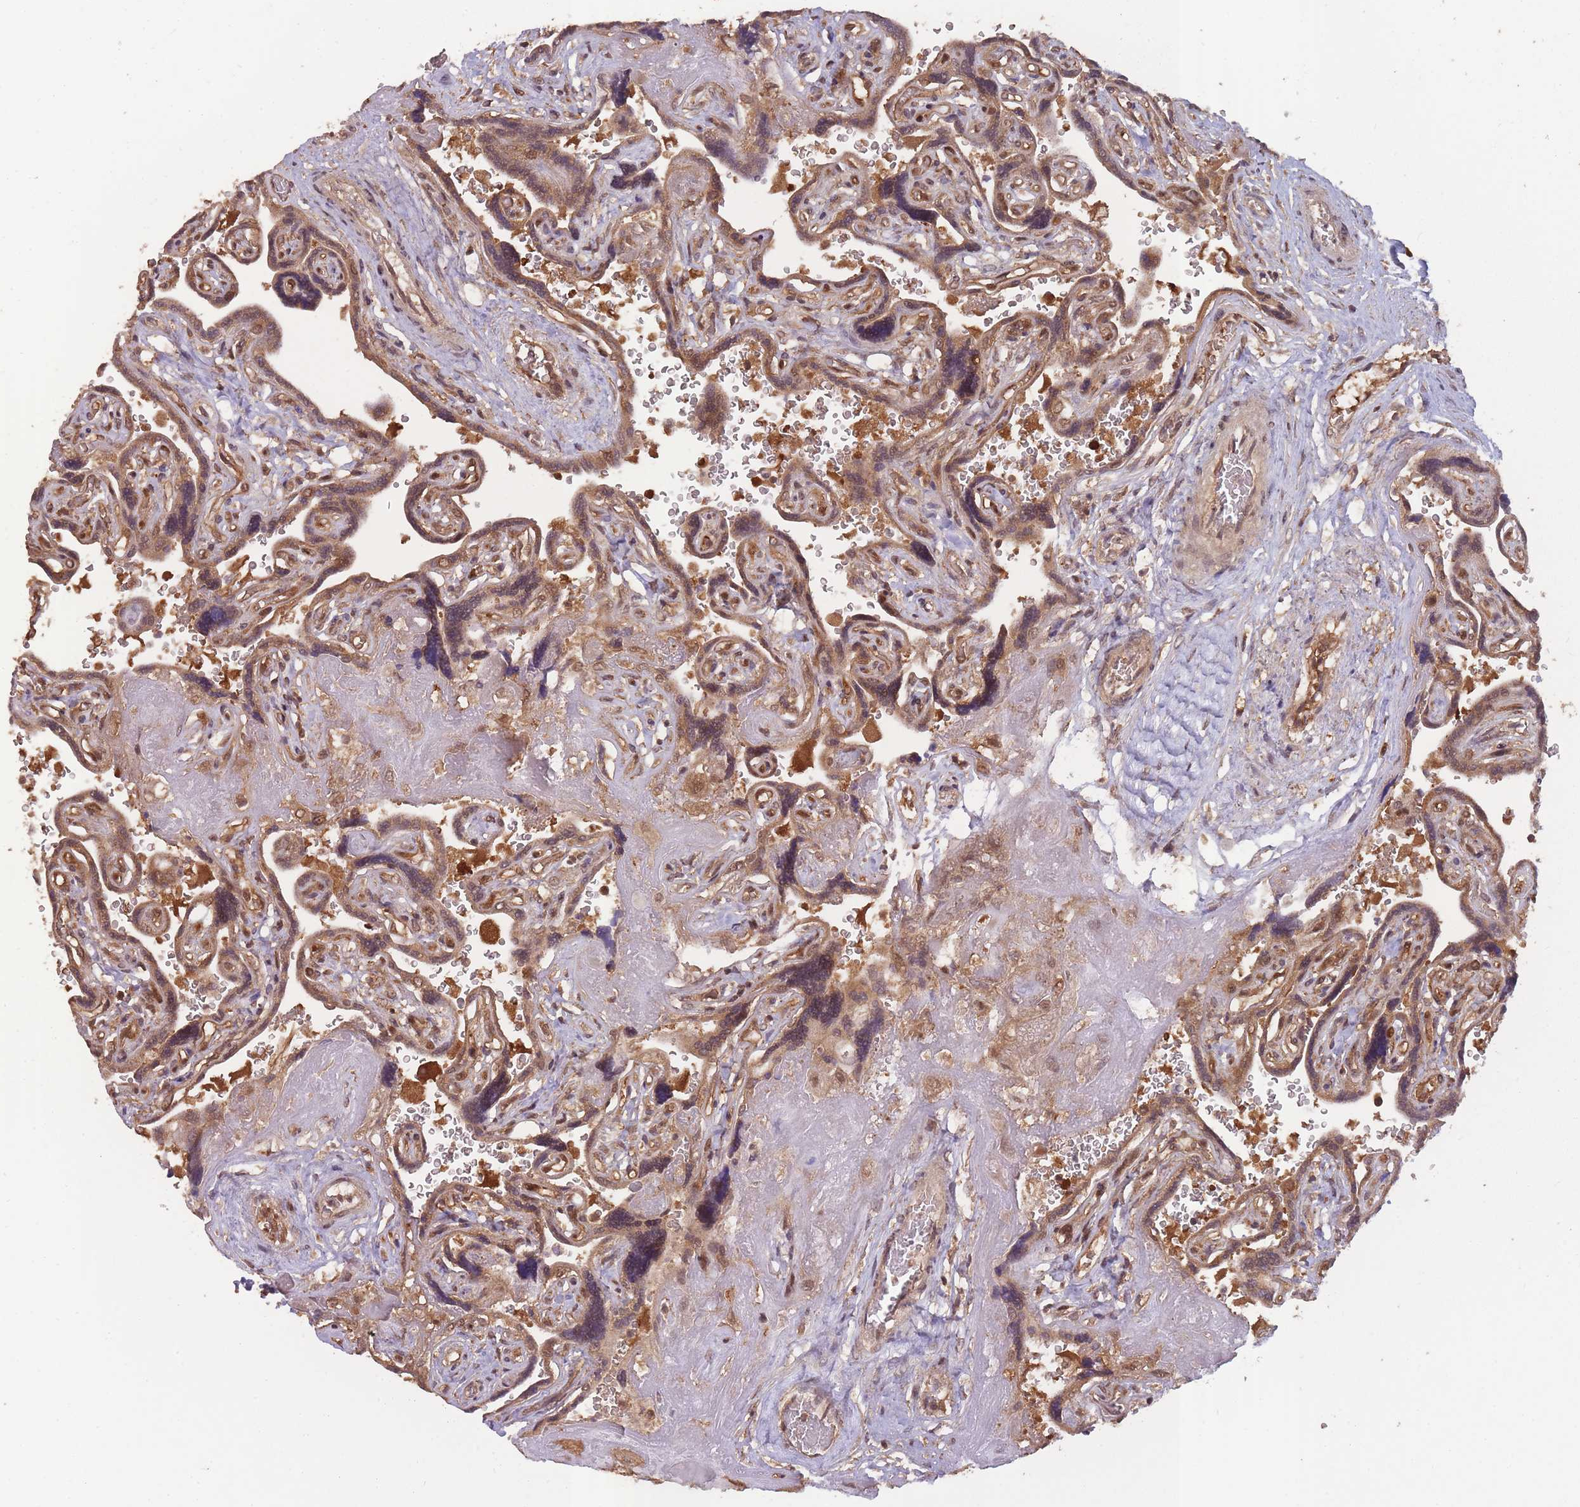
{"staining": {"intensity": "moderate", "quantity": ">75%", "location": "cytoplasmic/membranous,nuclear"}, "tissue": "placenta", "cell_type": "Decidual cells", "image_type": "normal", "snomed": [{"axis": "morphology", "description": "Normal tissue, NOS"}, {"axis": "topography", "description": "Placenta"}], "caption": "High-power microscopy captured an IHC micrograph of normal placenta, revealing moderate cytoplasmic/membranous,nuclear positivity in about >75% of decidual cells. The protein is stained brown, and the nuclei are stained in blue (DAB (3,3'-diaminobenzidine) IHC with brightfield microscopy, high magnification).", "gene": "PPP6R3", "patient": {"sex": "female", "age": 32}}